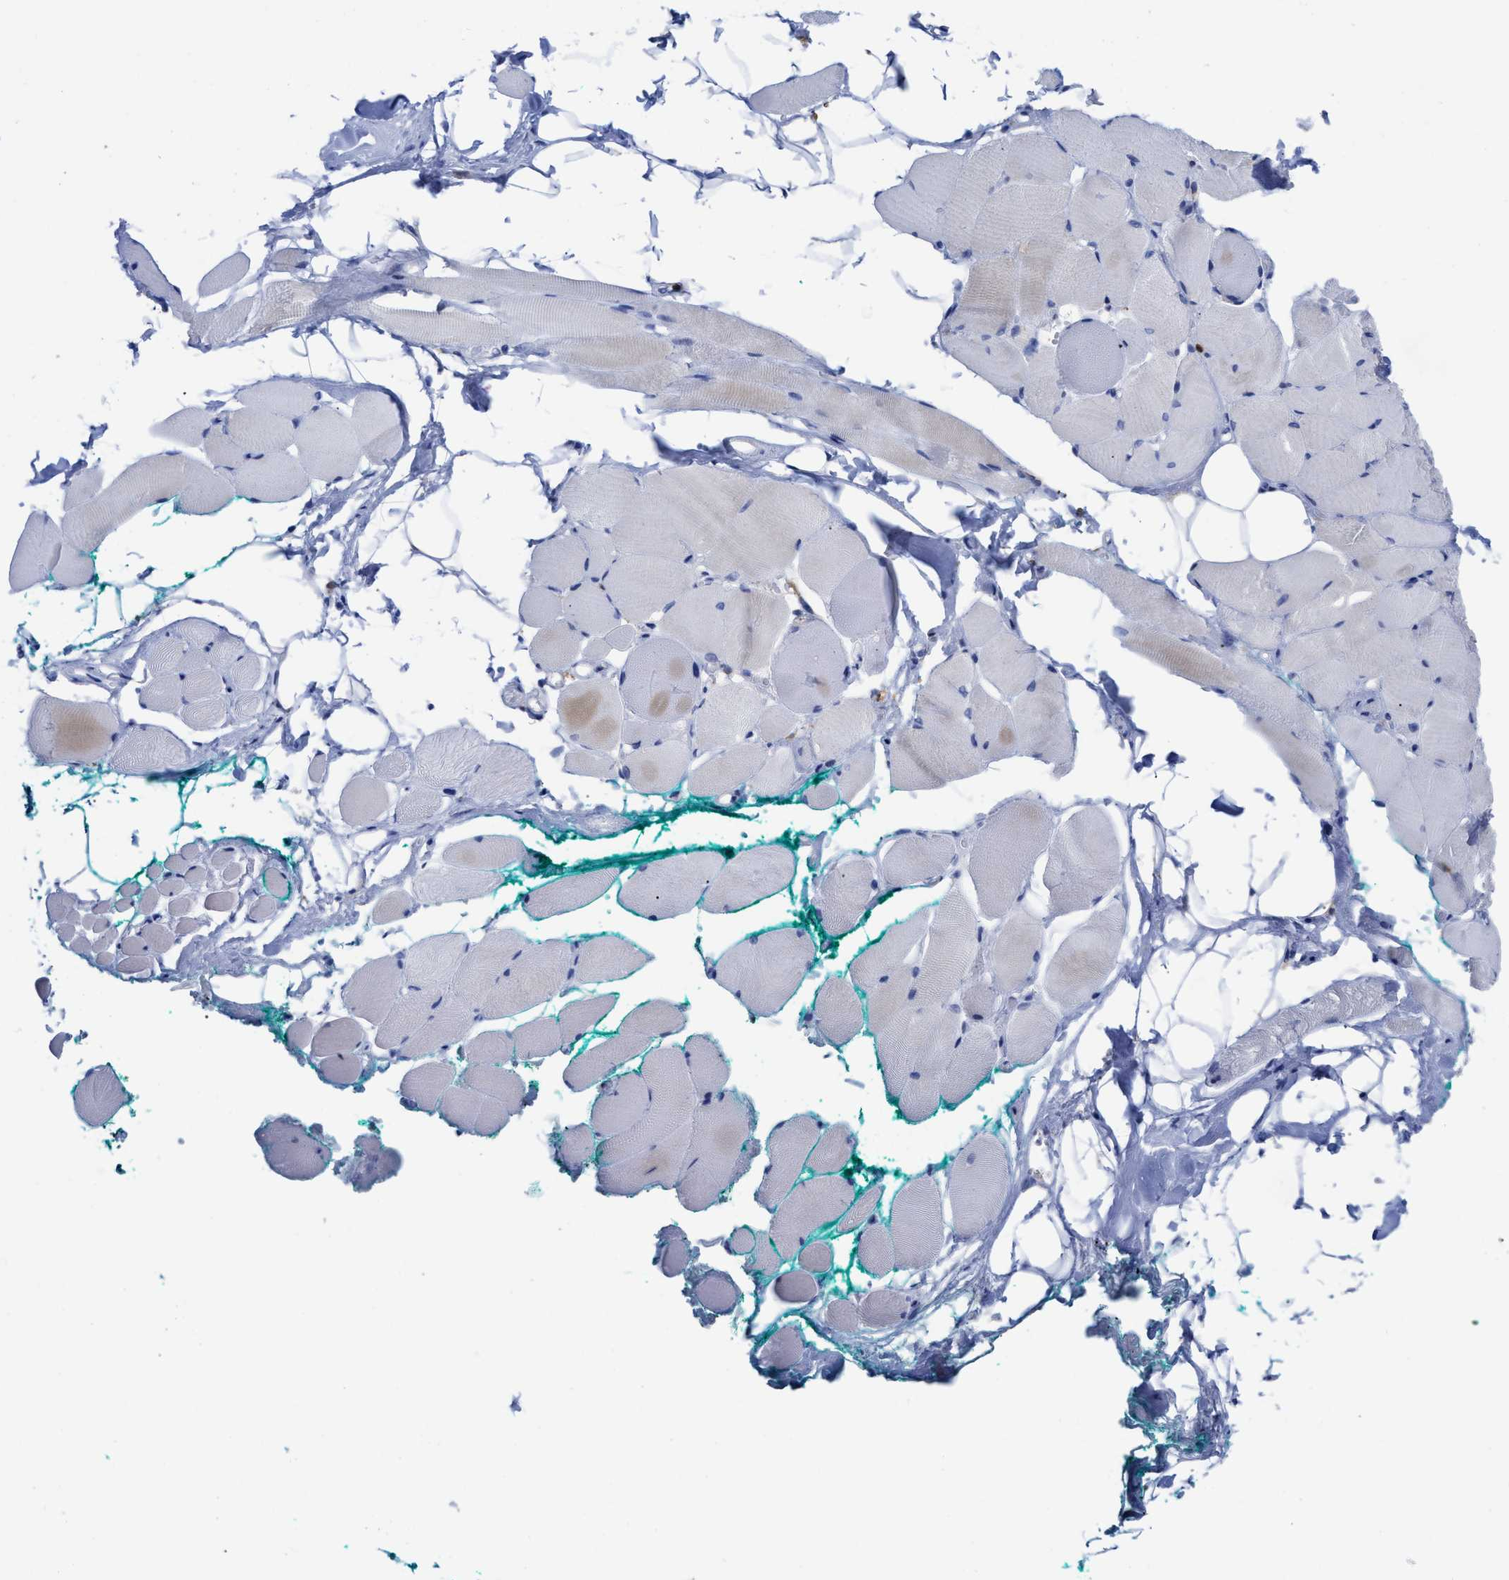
{"staining": {"intensity": "weak", "quantity": "<25%", "location": "cytoplasmic/membranous"}, "tissue": "skeletal muscle", "cell_type": "Myocytes", "image_type": "normal", "snomed": [{"axis": "morphology", "description": "Normal tissue, NOS"}, {"axis": "topography", "description": "Skeletal muscle"}, {"axis": "topography", "description": "Peripheral nerve tissue"}], "caption": "Immunohistochemical staining of unremarkable human skeletal muscle demonstrates no significant positivity in myocytes.", "gene": "HCLS1", "patient": {"sex": "female", "age": 84}}